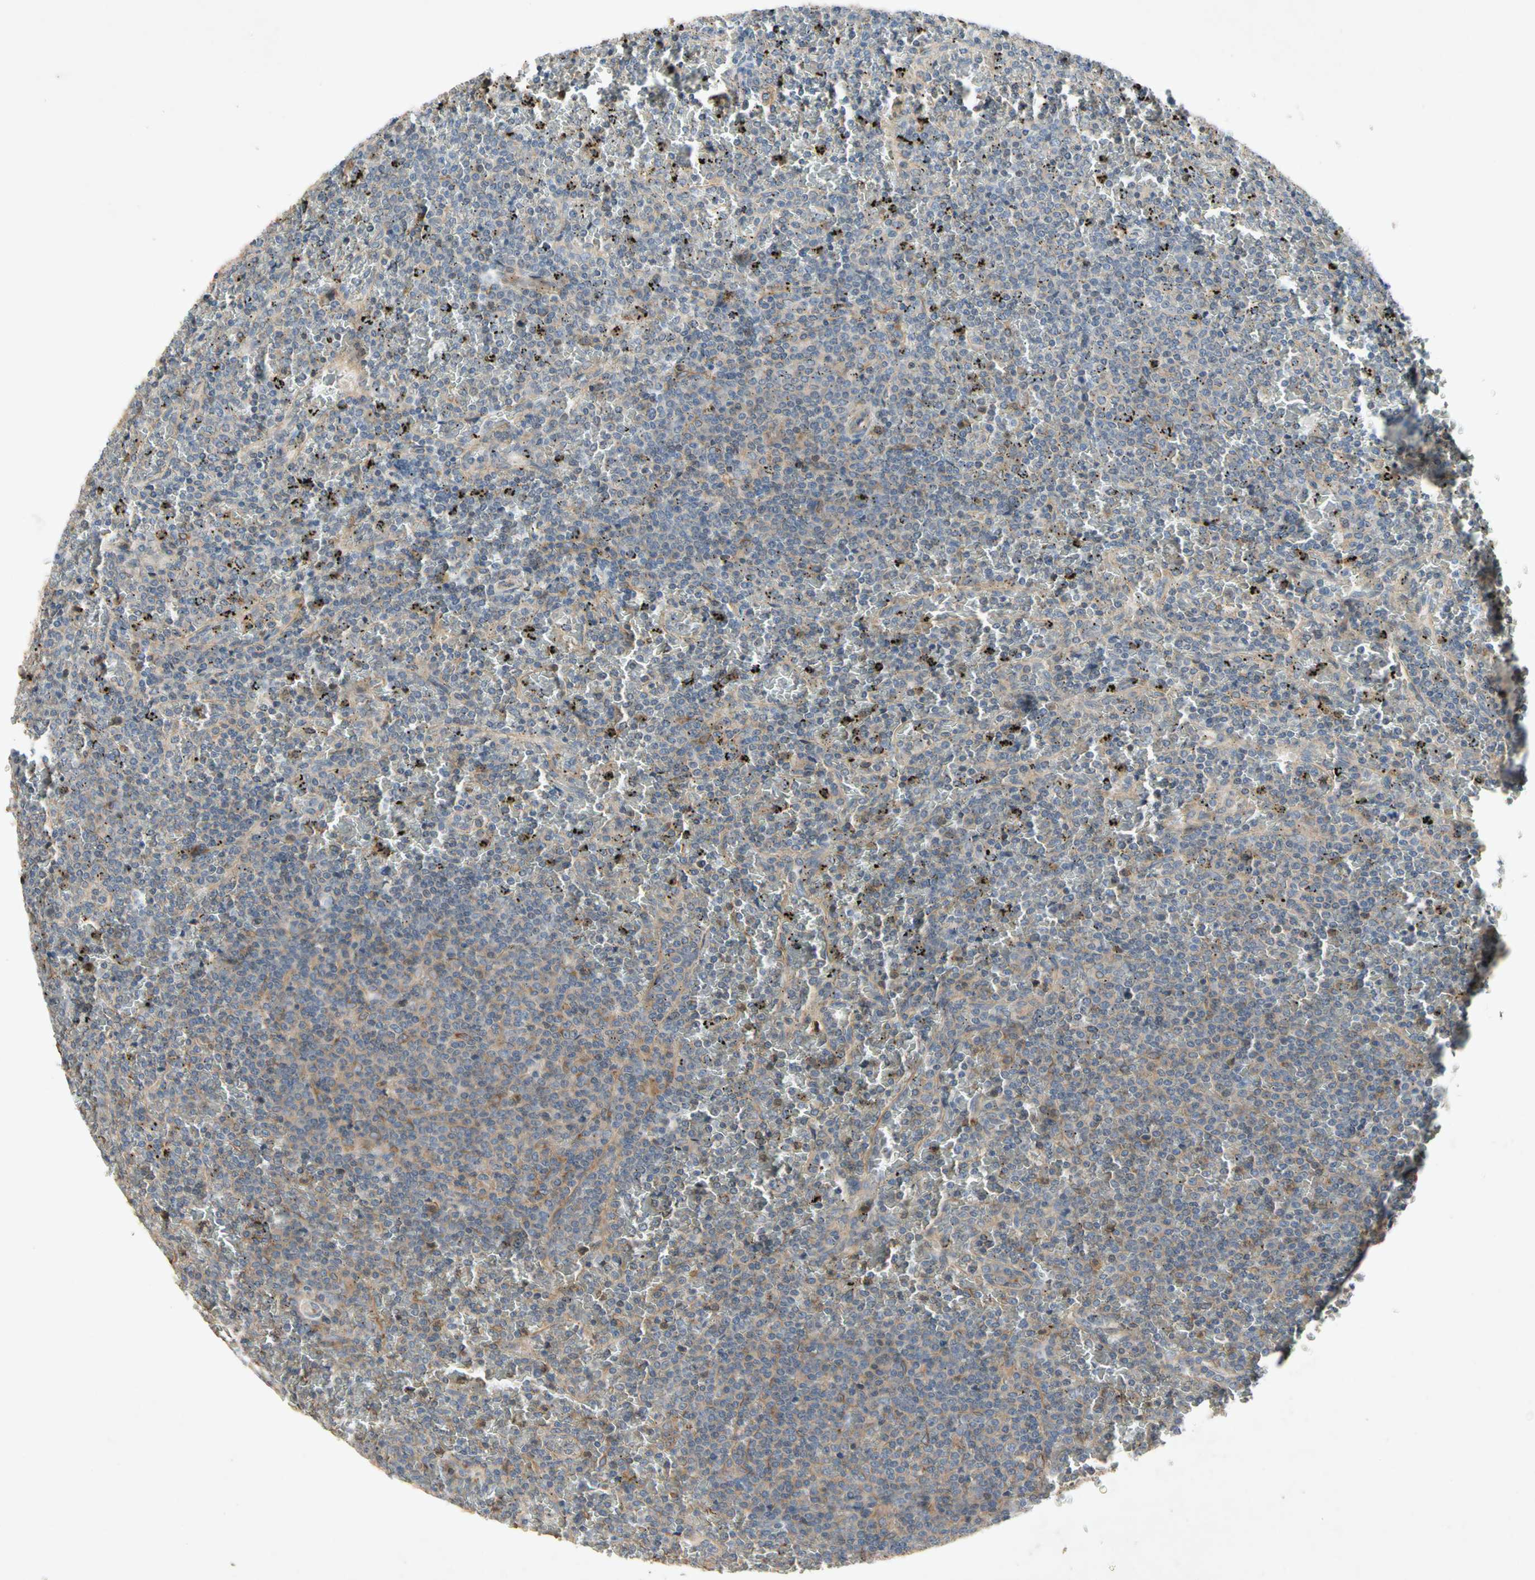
{"staining": {"intensity": "weak", "quantity": "<25%", "location": "cytoplasmic/membranous"}, "tissue": "lymphoma", "cell_type": "Tumor cells", "image_type": "cancer", "snomed": [{"axis": "morphology", "description": "Malignant lymphoma, non-Hodgkin's type, Low grade"}, {"axis": "topography", "description": "Spleen"}], "caption": "There is no significant positivity in tumor cells of malignant lymphoma, non-Hodgkin's type (low-grade).", "gene": "CRTAC1", "patient": {"sex": "female", "age": 77}}